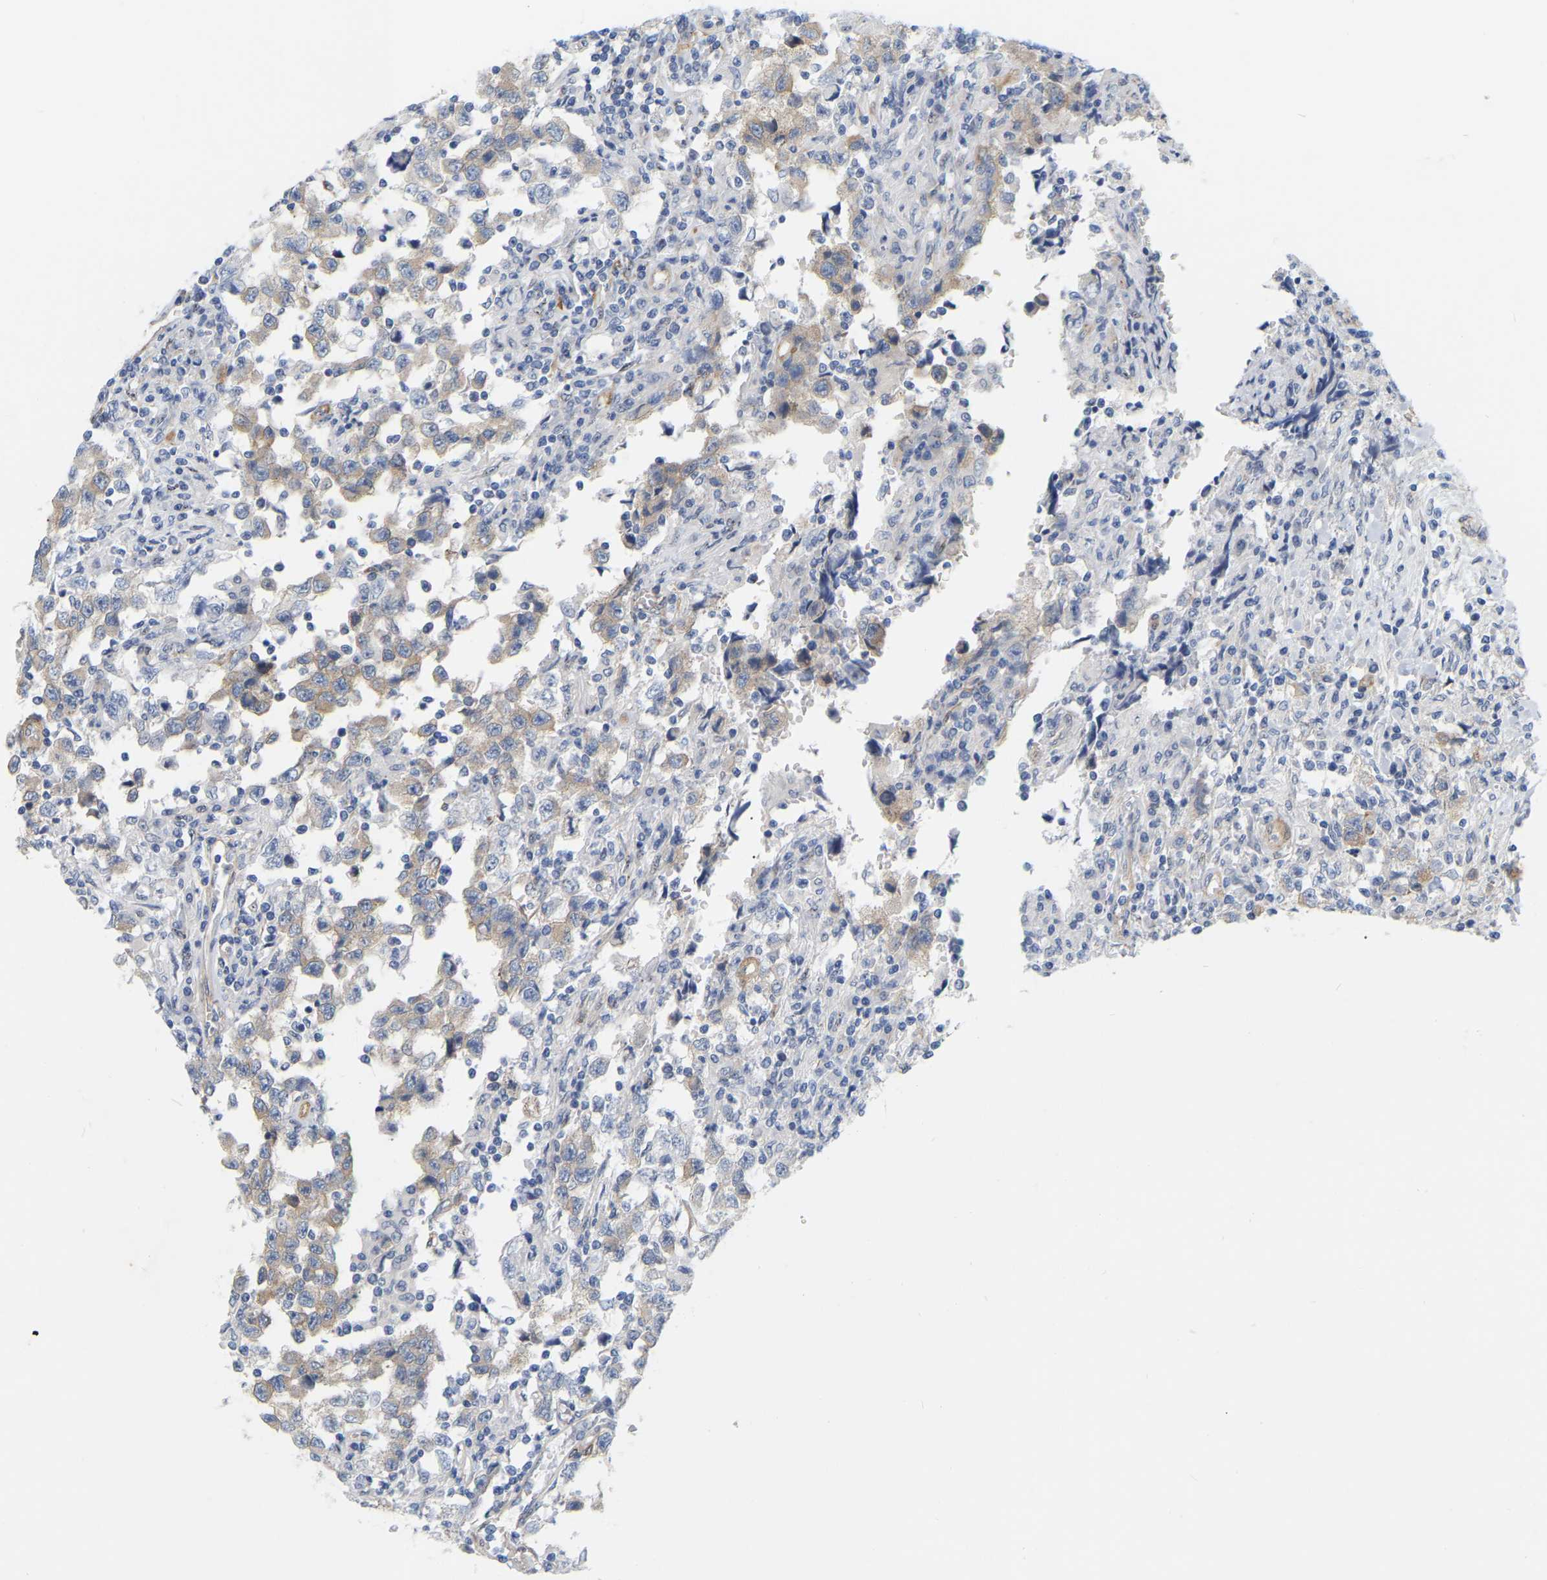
{"staining": {"intensity": "weak", "quantity": "<25%", "location": "cytoplasmic/membranous"}, "tissue": "testis cancer", "cell_type": "Tumor cells", "image_type": "cancer", "snomed": [{"axis": "morphology", "description": "Carcinoma, Embryonal, NOS"}, {"axis": "topography", "description": "Testis"}], "caption": "A micrograph of testis embryonal carcinoma stained for a protein displays no brown staining in tumor cells. (Stains: DAB immunohistochemistry (IHC) with hematoxylin counter stain, Microscopy: brightfield microscopy at high magnification).", "gene": "RAPH1", "patient": {"sex": "male", "age": 21}}